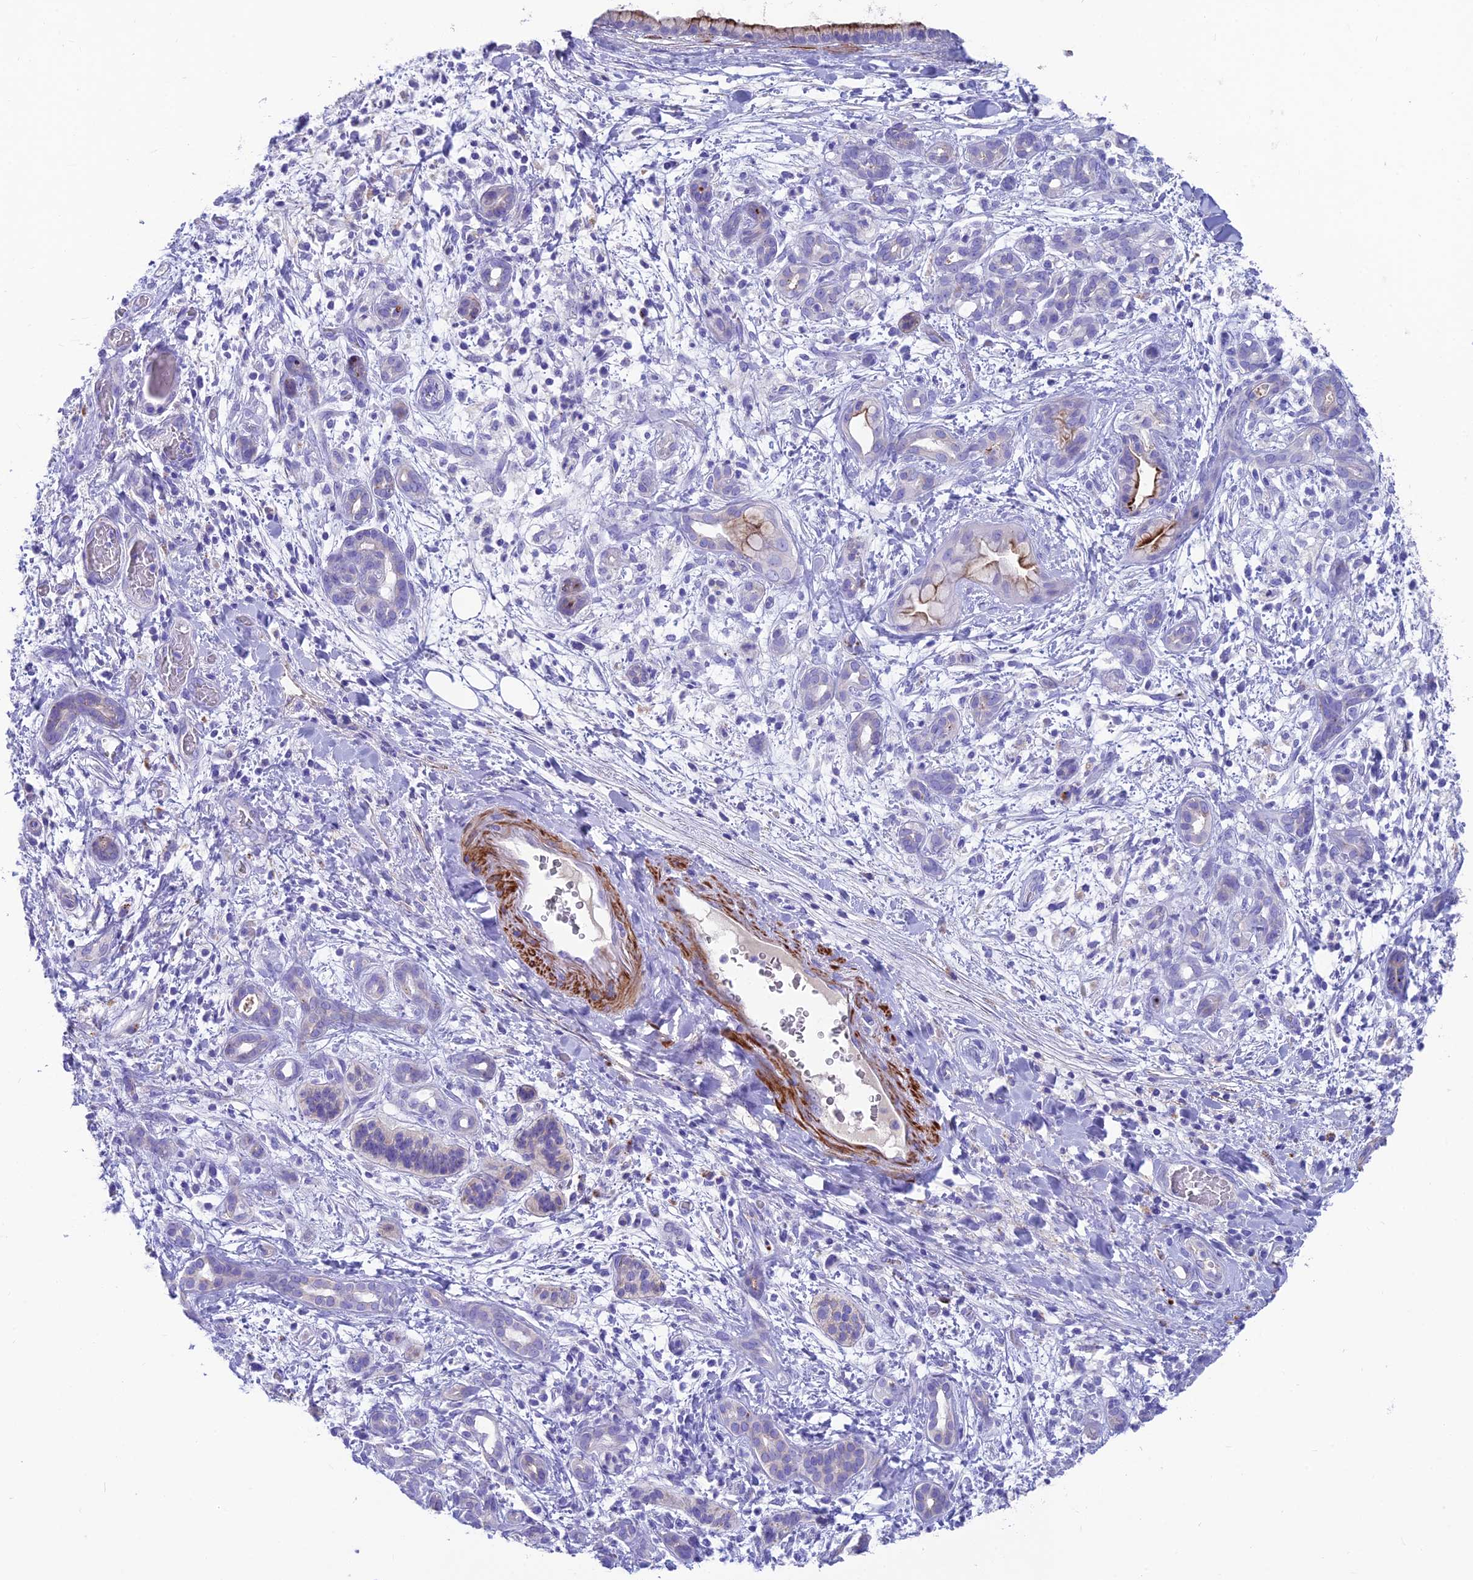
{"staining": {"intensity": "moderate", "quantity": "<25%", "location": "cytoplasmic/membranous"}, "tissue": "pancreatic cancer", "cell_type": "Tumor cells", "image_type": "cancer", "snomed": [{"axis": "morphology", "description": "Adenocarcinoma, NOS"}, {"axis": "topography", "description": "Pancreas"}], "caption": "Protein staining shows moderate cytoplasmic/membranous expression in about <25% of tumor cells in pancreatic cancer (adenocarcinoma). (DAB IHC, brown staining for protein, blue staining for nuclei).", "gene": "GNG11", "patient": {"sex": "female", "age": 78}}